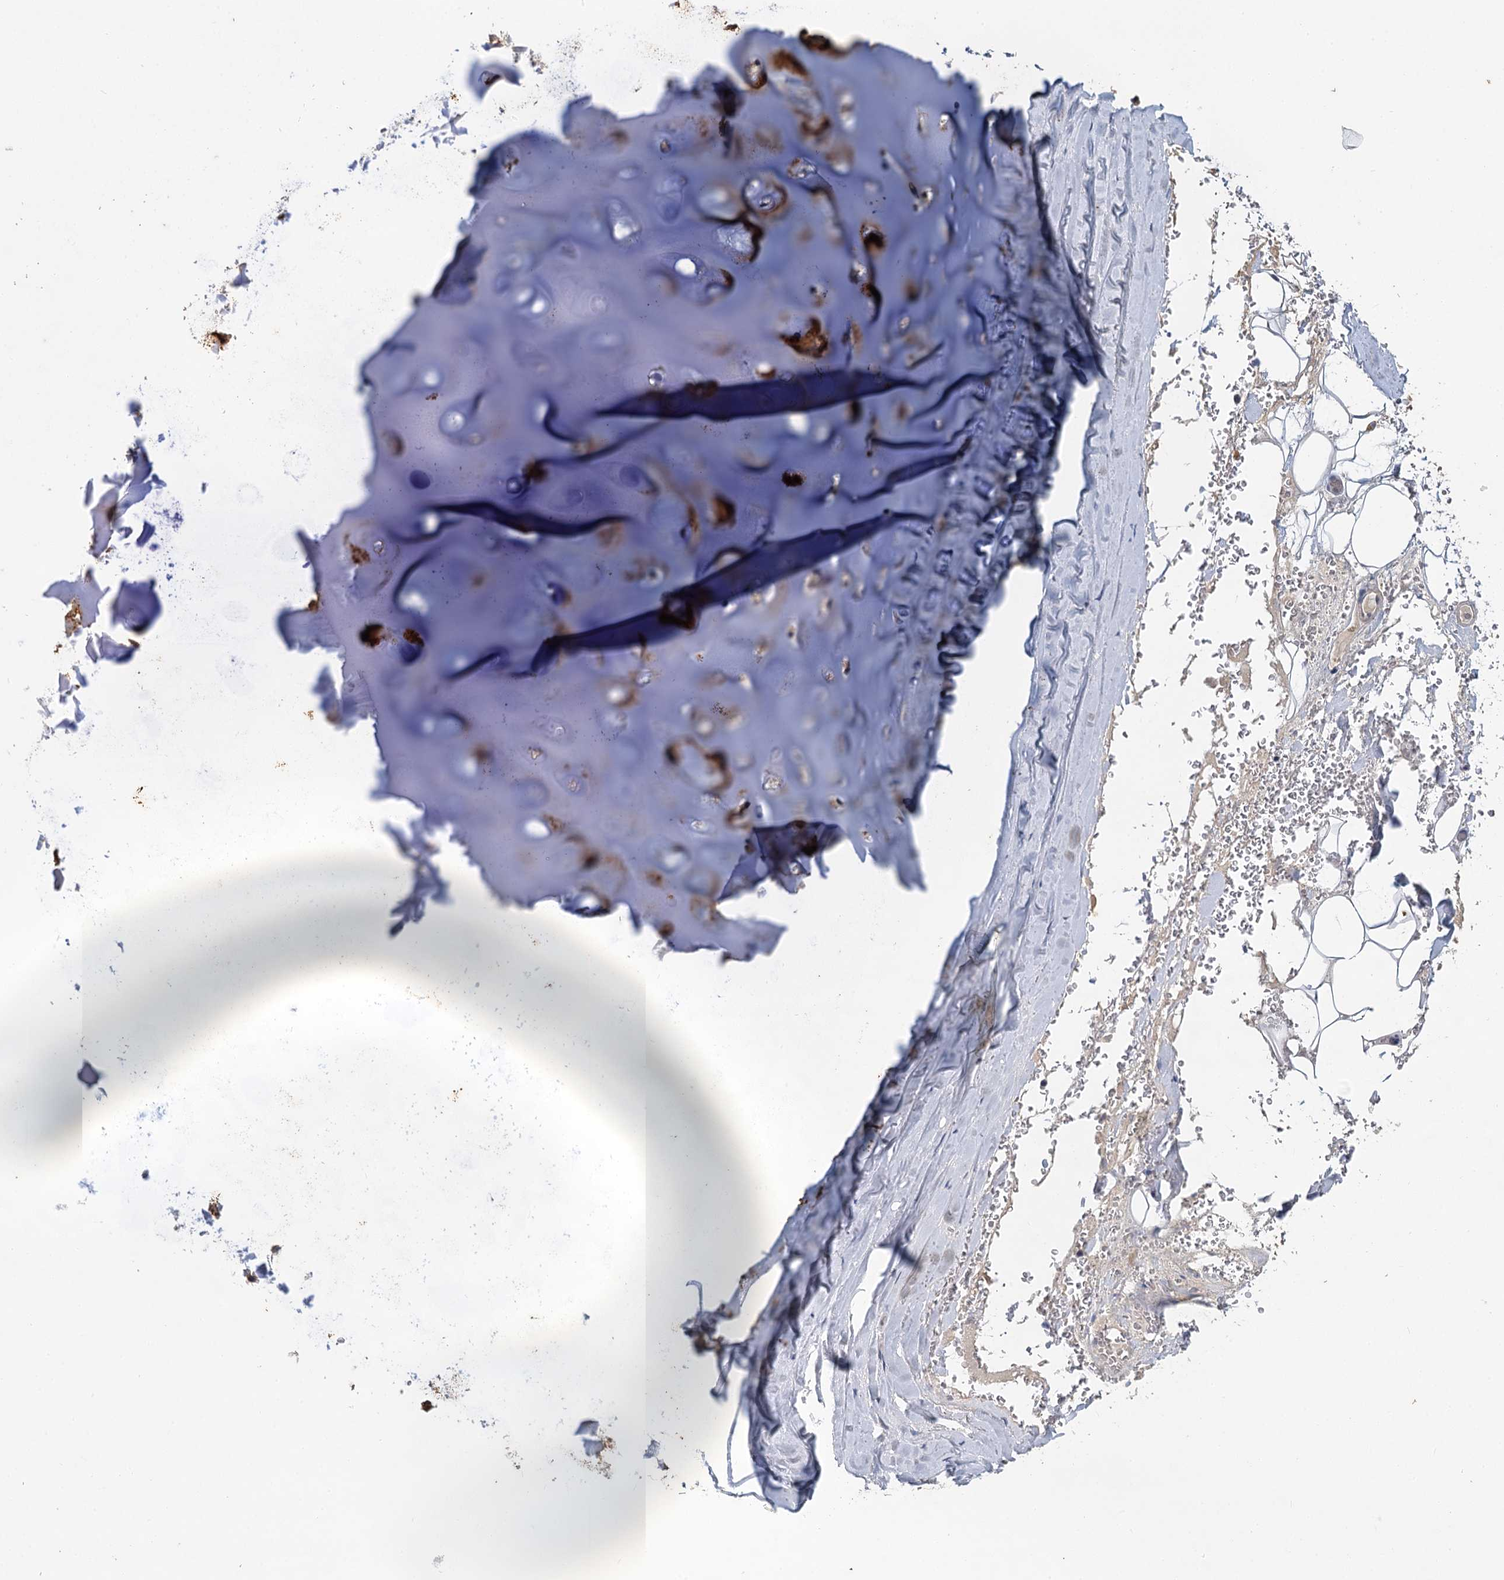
{"staining": {"intensity": "negative", "quantity": "none", "location": "none"}, "tissue": "adipose tissue", "cell_type": "Adipocytes", "image_type": "normal", "snomed": [{"axis": "morphology", "description": "Normal tissue, NOS"}, {"axis": "topography", "description": "Cartilage tissue"}], "caption": "High power microscopy micrograph of an immunohistochemistry photomicrograph of normal adipose tissue, revealing no significant expression in adipocytes. (Stains: DAB immunohistochemistry with hematoxylin counter stain, Microscopy: brightfield microscopy at high magnification).", "gene": "TMEM39A", "patient": {"sex": "female", "age": 63}}